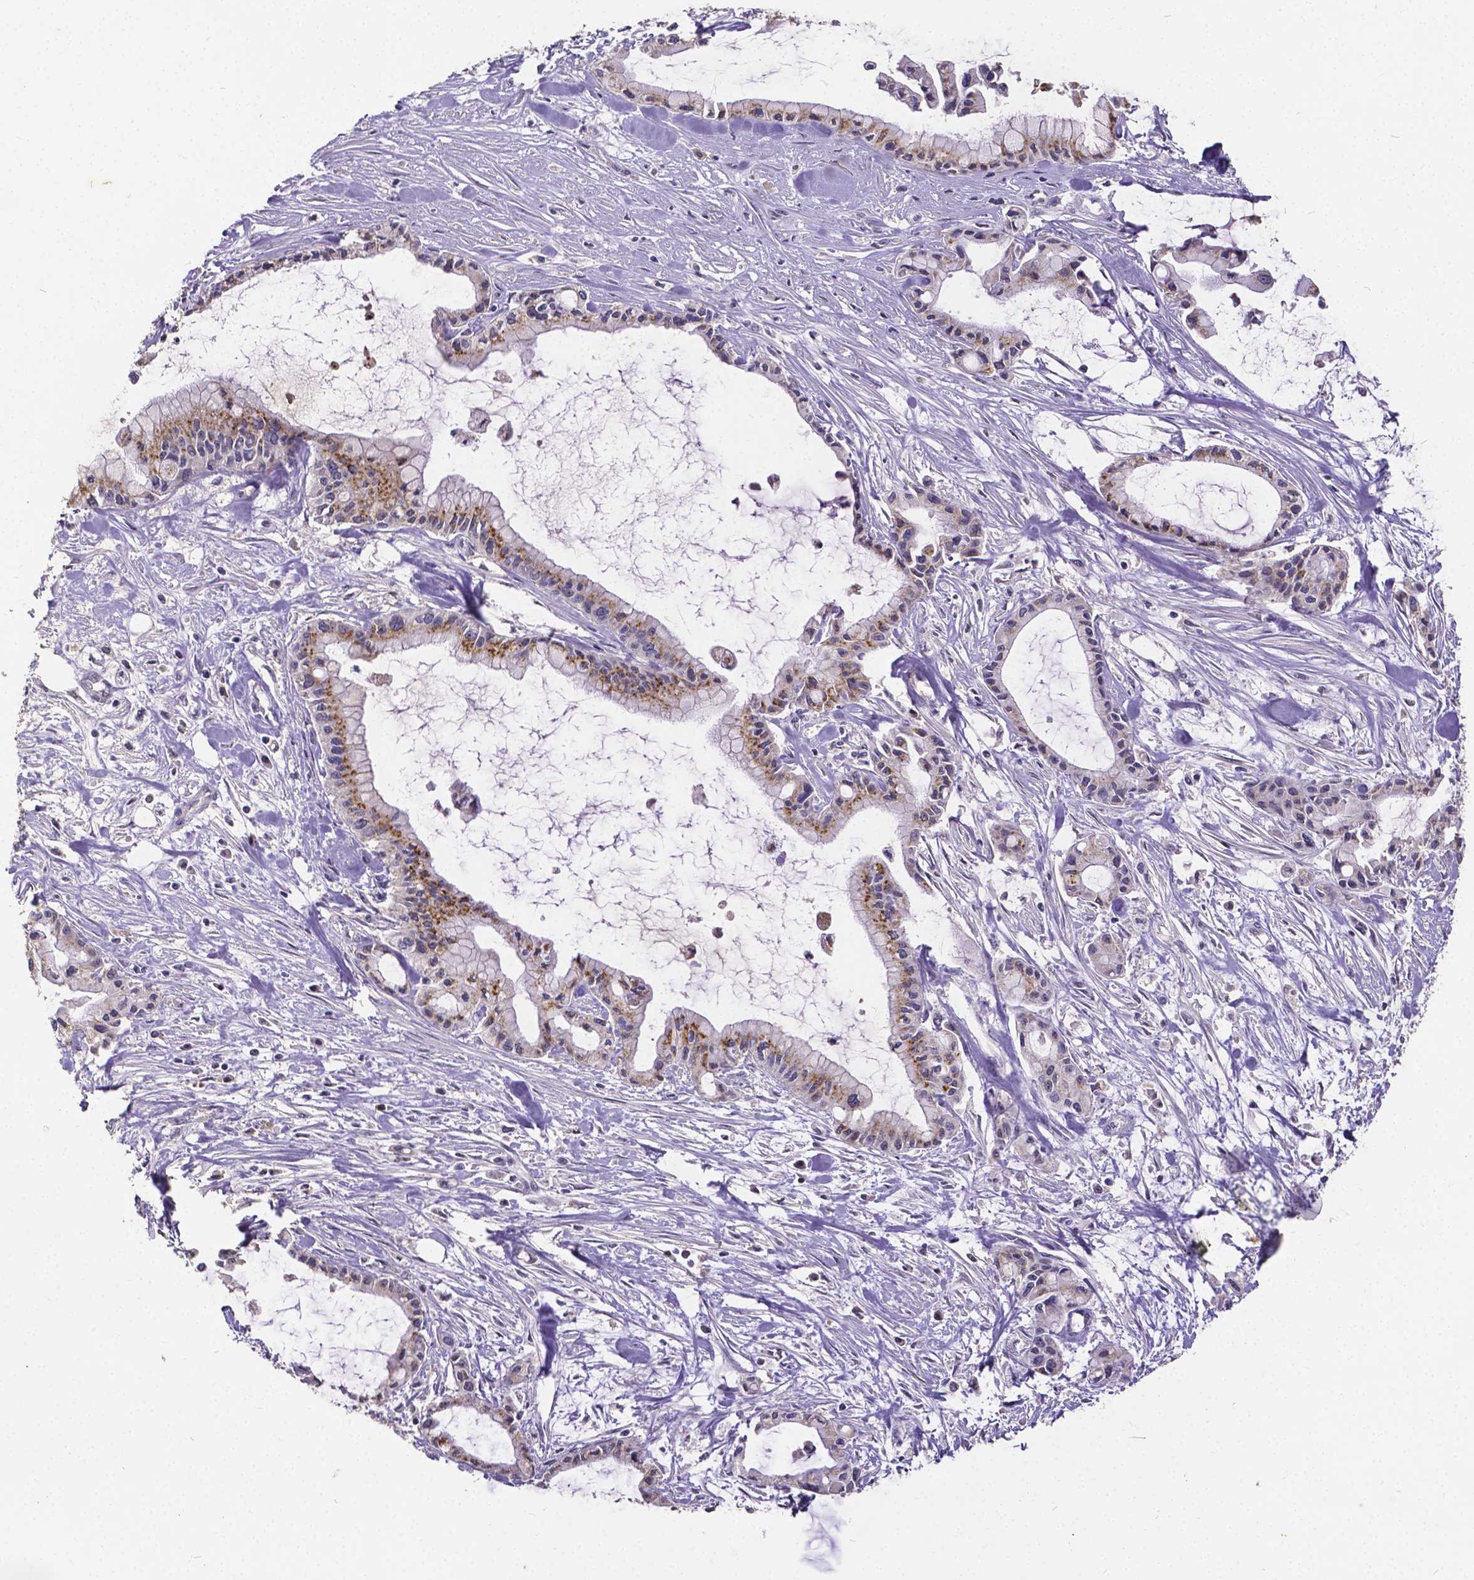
{"staining": {"intensity": "moderate", "quantity": "25%-75%", "location": "cytoplasmic/membranous"}, "tissue": "pancreatic cancer", "cell_type": "Tumor cells", "image_type": "cancer", "snomed": [{"axis": "morphology", "description": "Adenocarcinoma, NOS"}, {"axis": "topography", "description": "Pancreas"}], "caption": "Brown immunohistochemical staining in pancreatic cancer shows moderate cytoplasmic/membranous staining in about 25%-75% of tumor cells. (IHC, brightfield microscopy, high magnification).", "gene": "CTNNA2", "patient": {"sex": "male", "age": 48}}